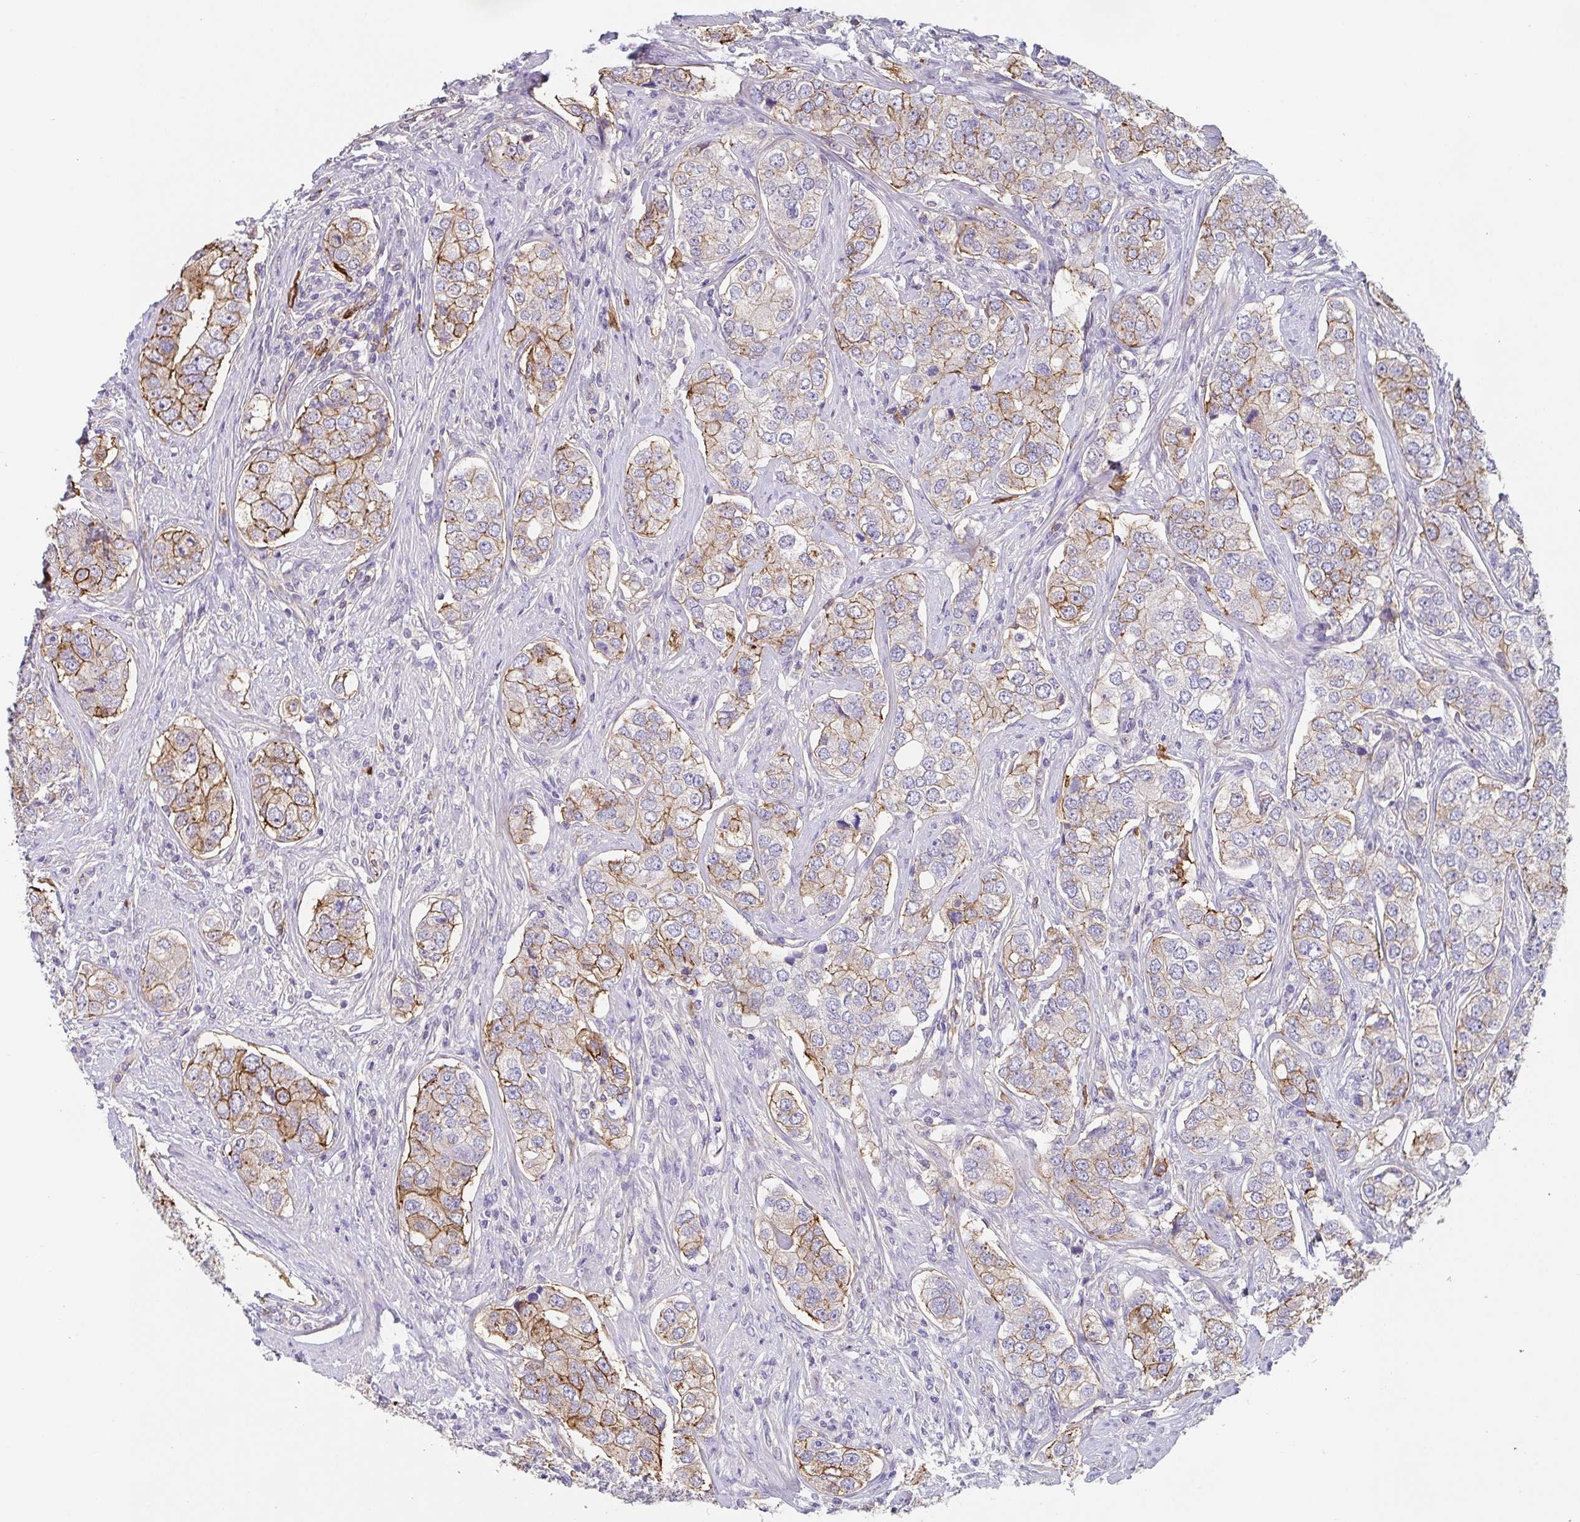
{"staining": {"intensity": "moderate", "quantity": "25%-75%", "location": "cytoplasmic/membranous"}, "tissue": "prostate cancer", "cell_type": "Tumor cells", "image_type": "cancer", "snomed": [{"axis": "morphology", "description": "Adenocarcinoma, High grade"}, {"axis": "topography", "description": "Prostate"}], "caption": "Moderate cytoplasmic/membranous expression is appreciated in approximately 25%-75% of tumor cells in prostate cancer (adenocarcinoma (high-grade)).", "gene": "DBN1", "patient": {"sex": "male", "age": 60}}